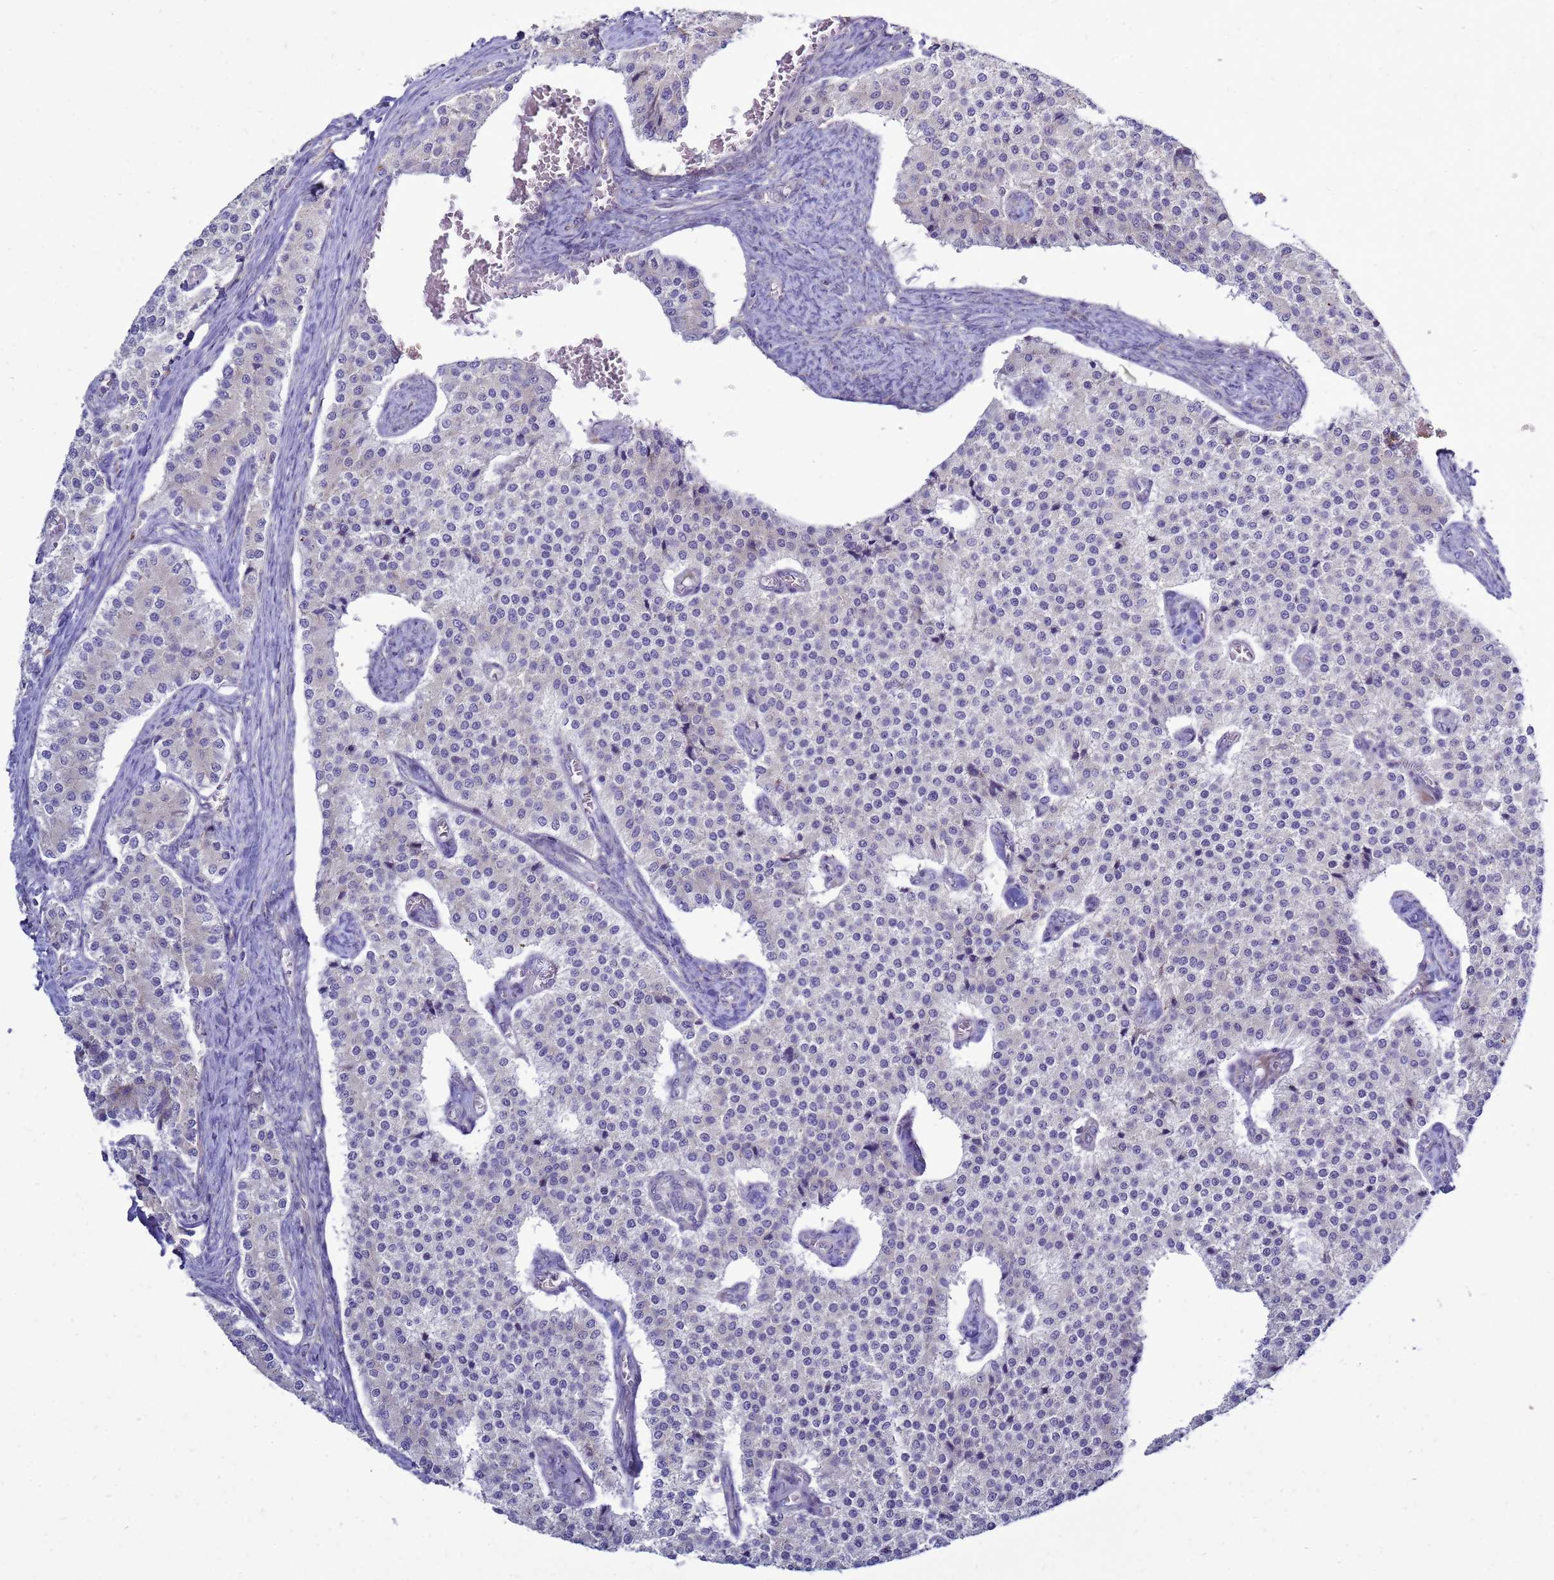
{"staining": {"intensity": "negative", "quantity": "none", "location": "none"}, "tissue": "carcinoid", "cell_type": "Tumor cells", "image_type": "cancer", "snomed": [{"axis": "morphology", "description": "Carcinoid, malignant, NOS"}, {"axis": "topography", "description": "Colon"}], "caption": "Carcinoid stained for a protein using immunohistochemistry (IHC) shows no positivity tumor cells.", "gene": "MON1B", "patient": {"sex": "female", "age": 52}}